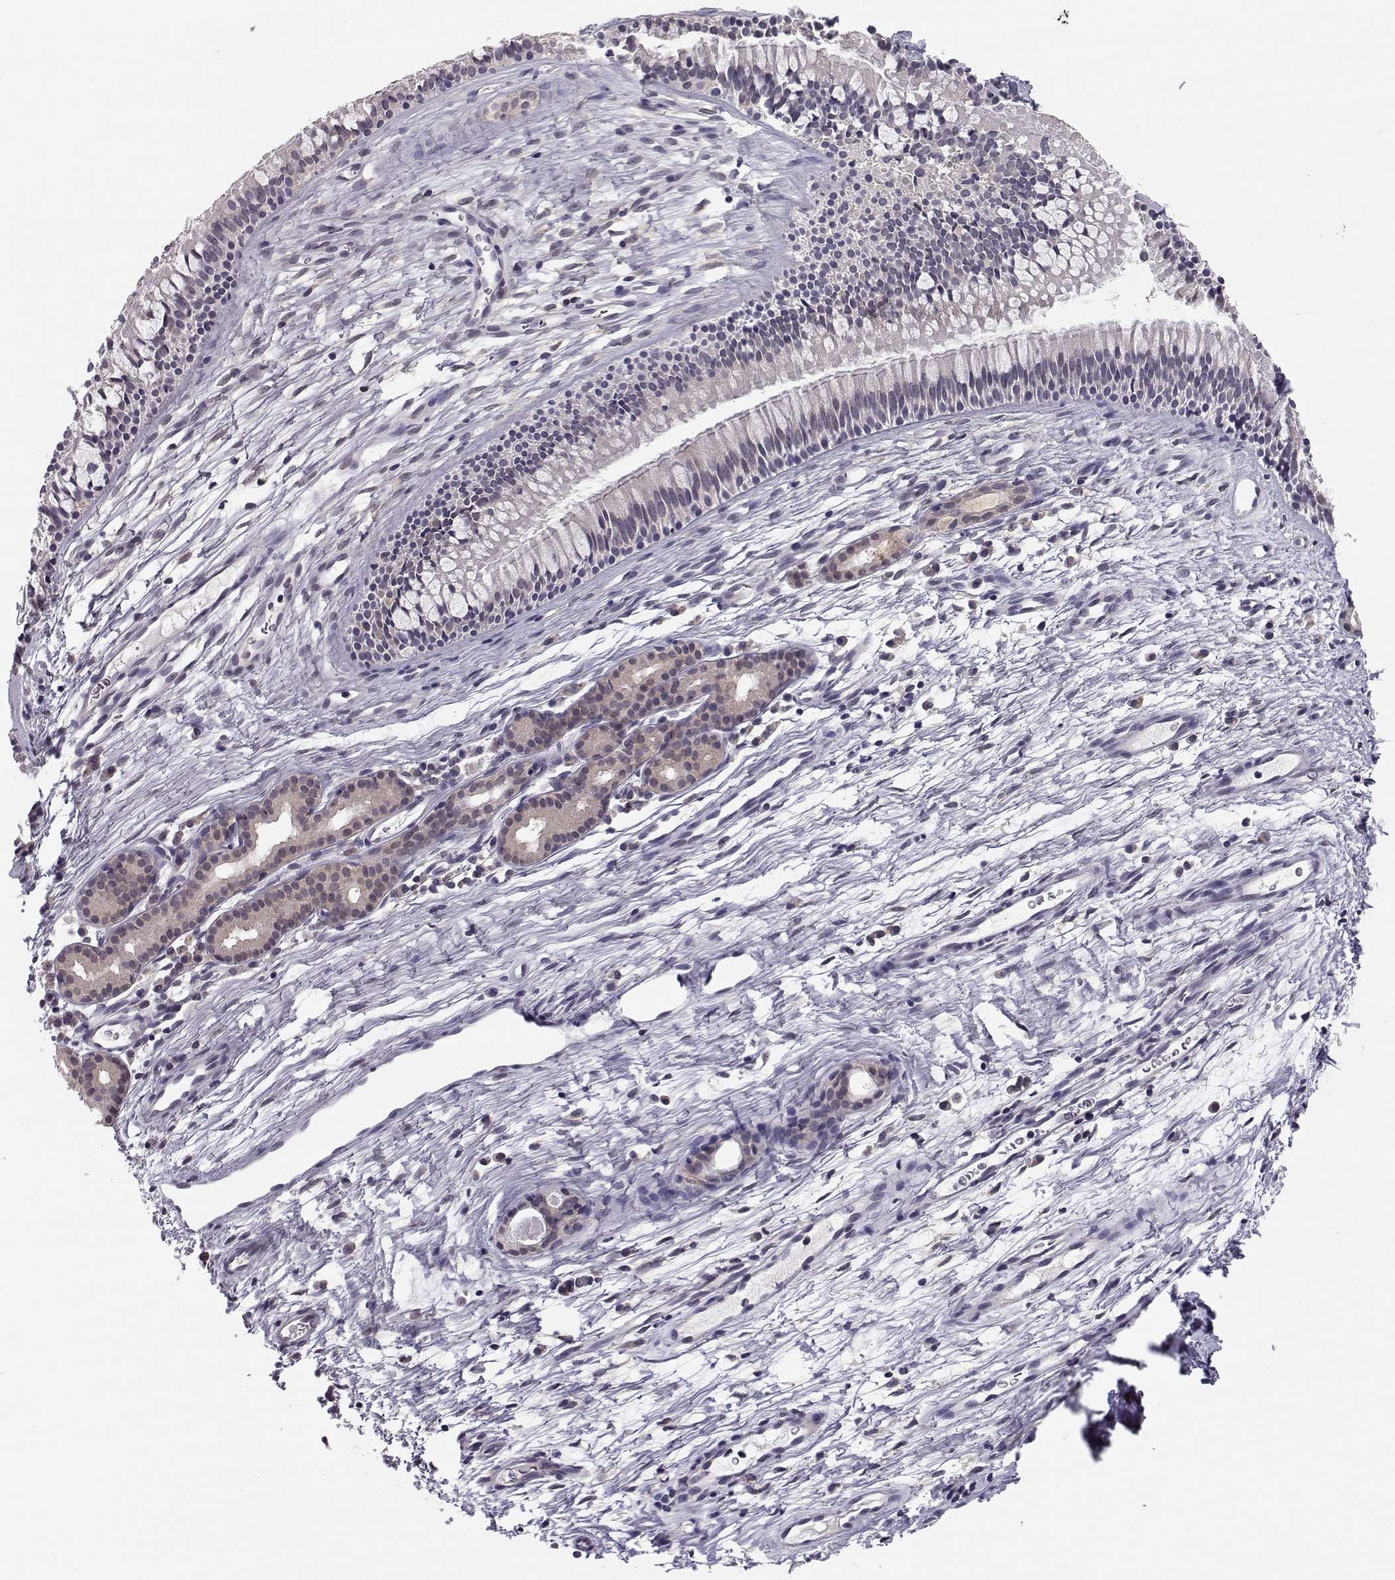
{"staining": {"intensity": "negative", "quantity": "none", "location": "none"}, "tissue": "nasopharynx", "cell_type": "Respiratory epithelial cells", "image_type": "normal", "snomed": [{"axis": "morphology", "description": "Normal tissue, NOS"}, {"axis": "topography", "description": "Nasopharynx"}], "caption": "This is a histopathology image of immunohistochemistry (IHC) staining of unremarkable nasopharynx, which shows no expression in respiratory epithelial cells. (DAB IHC with hematoxylin counter stain).", "gene": "KIF13B", "patient": {"sex": "male", "age": 51}}